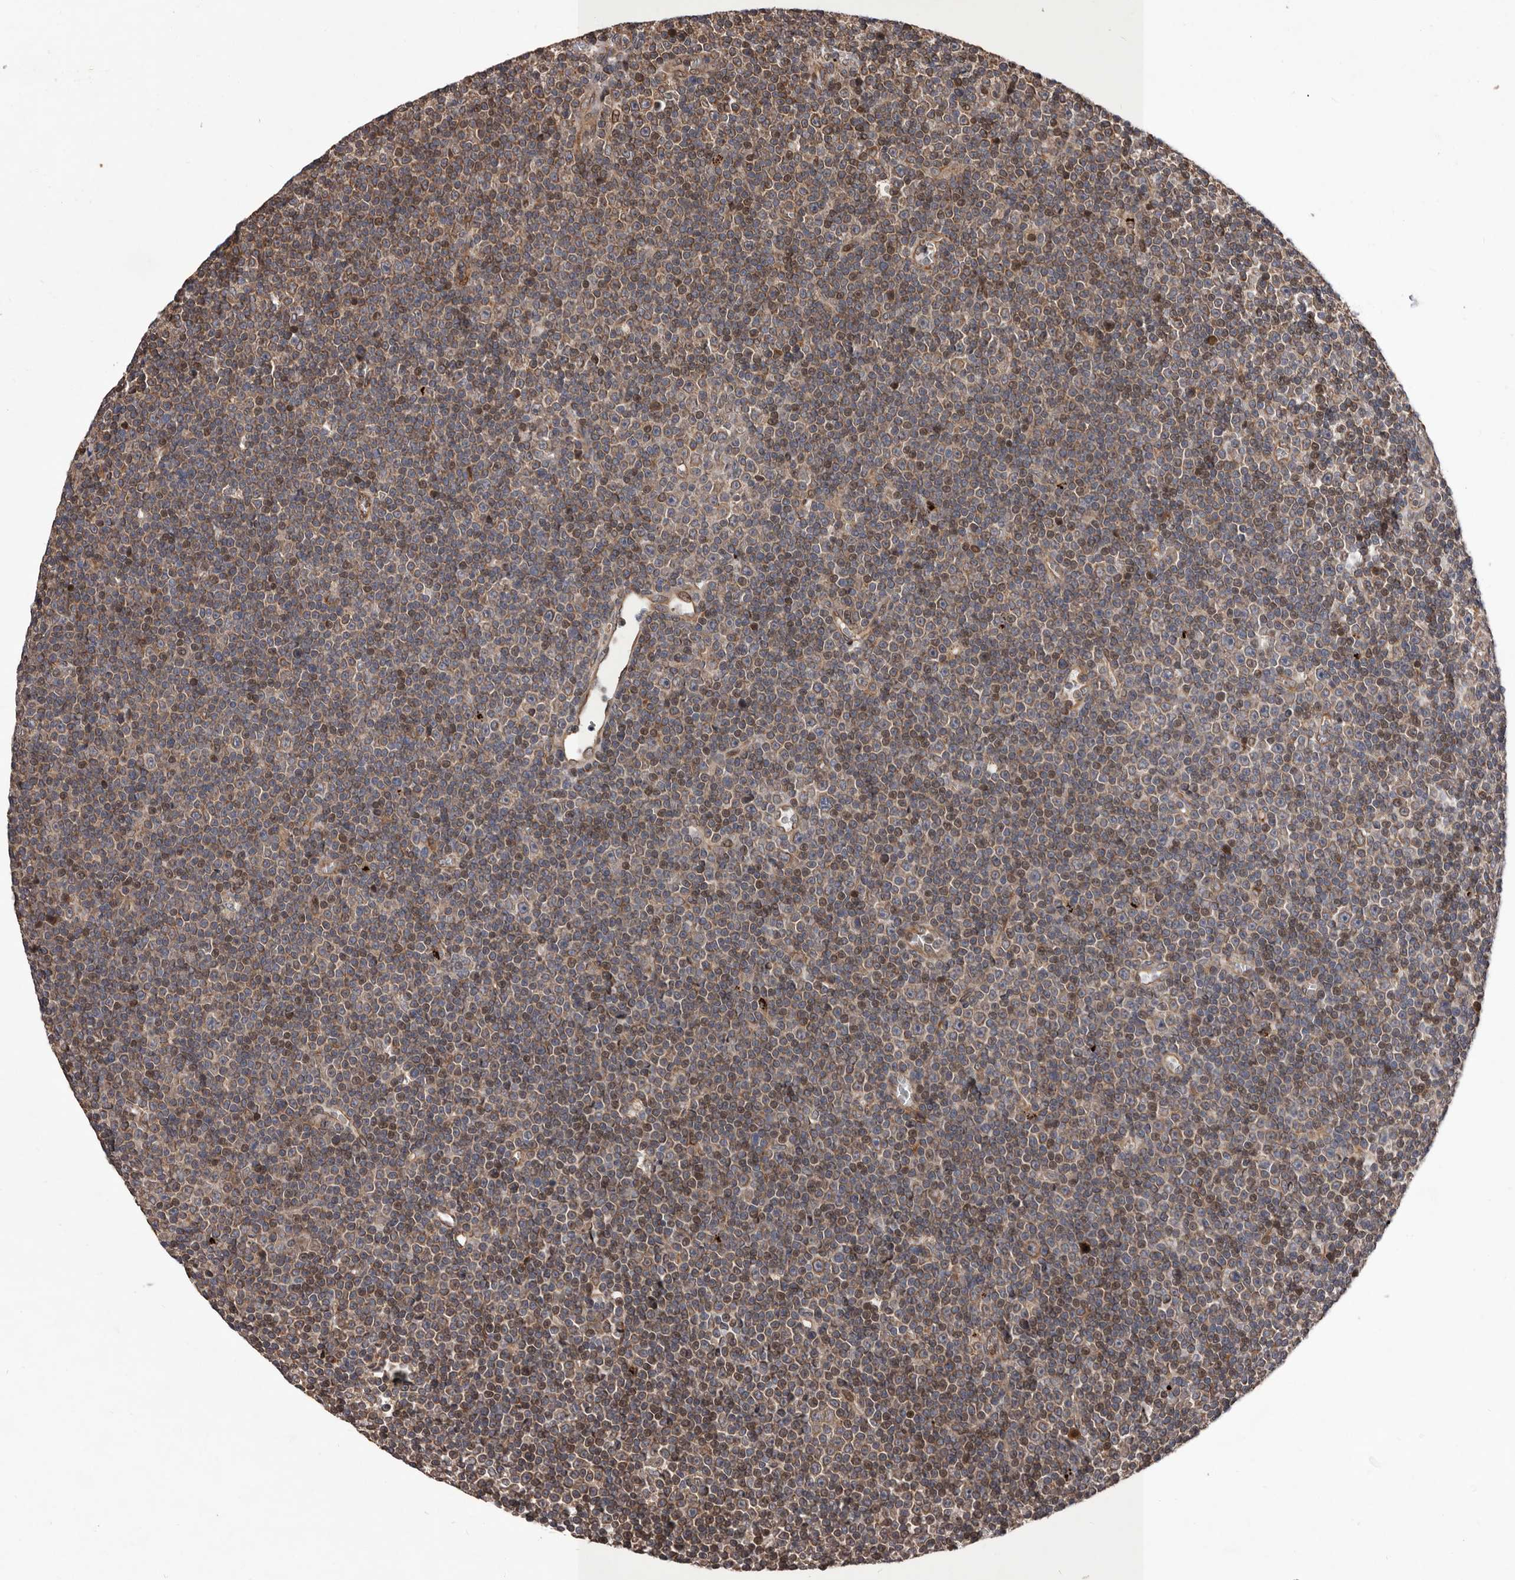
{"staining": {"intensity": "weak", "quantity": "25%-75%", "location": "cytoplasmic/membranous,nuclear"}, "tissue": "lymphoma", "cell_type": "Tumor cells", "image_type": "cancer", "snomed": [{"axis": "morphology", "description": "Malignant lymphoma, non-Hodgkin's type, Low grade"}, {"axis": "topography", "description": "Lymph node"}], "caption": "An image of human low-grade malignant lymphoma, non-Hodgkin's type stained for a protein demonstrates weak cytoplasmic/membranous and nuclear brown staining in tumor cells. (brown staining indicates protein expression, while blue staining denotes nuclei).", "gene": "GADD45B", "patient": {"sex": "female", "age": 67}}